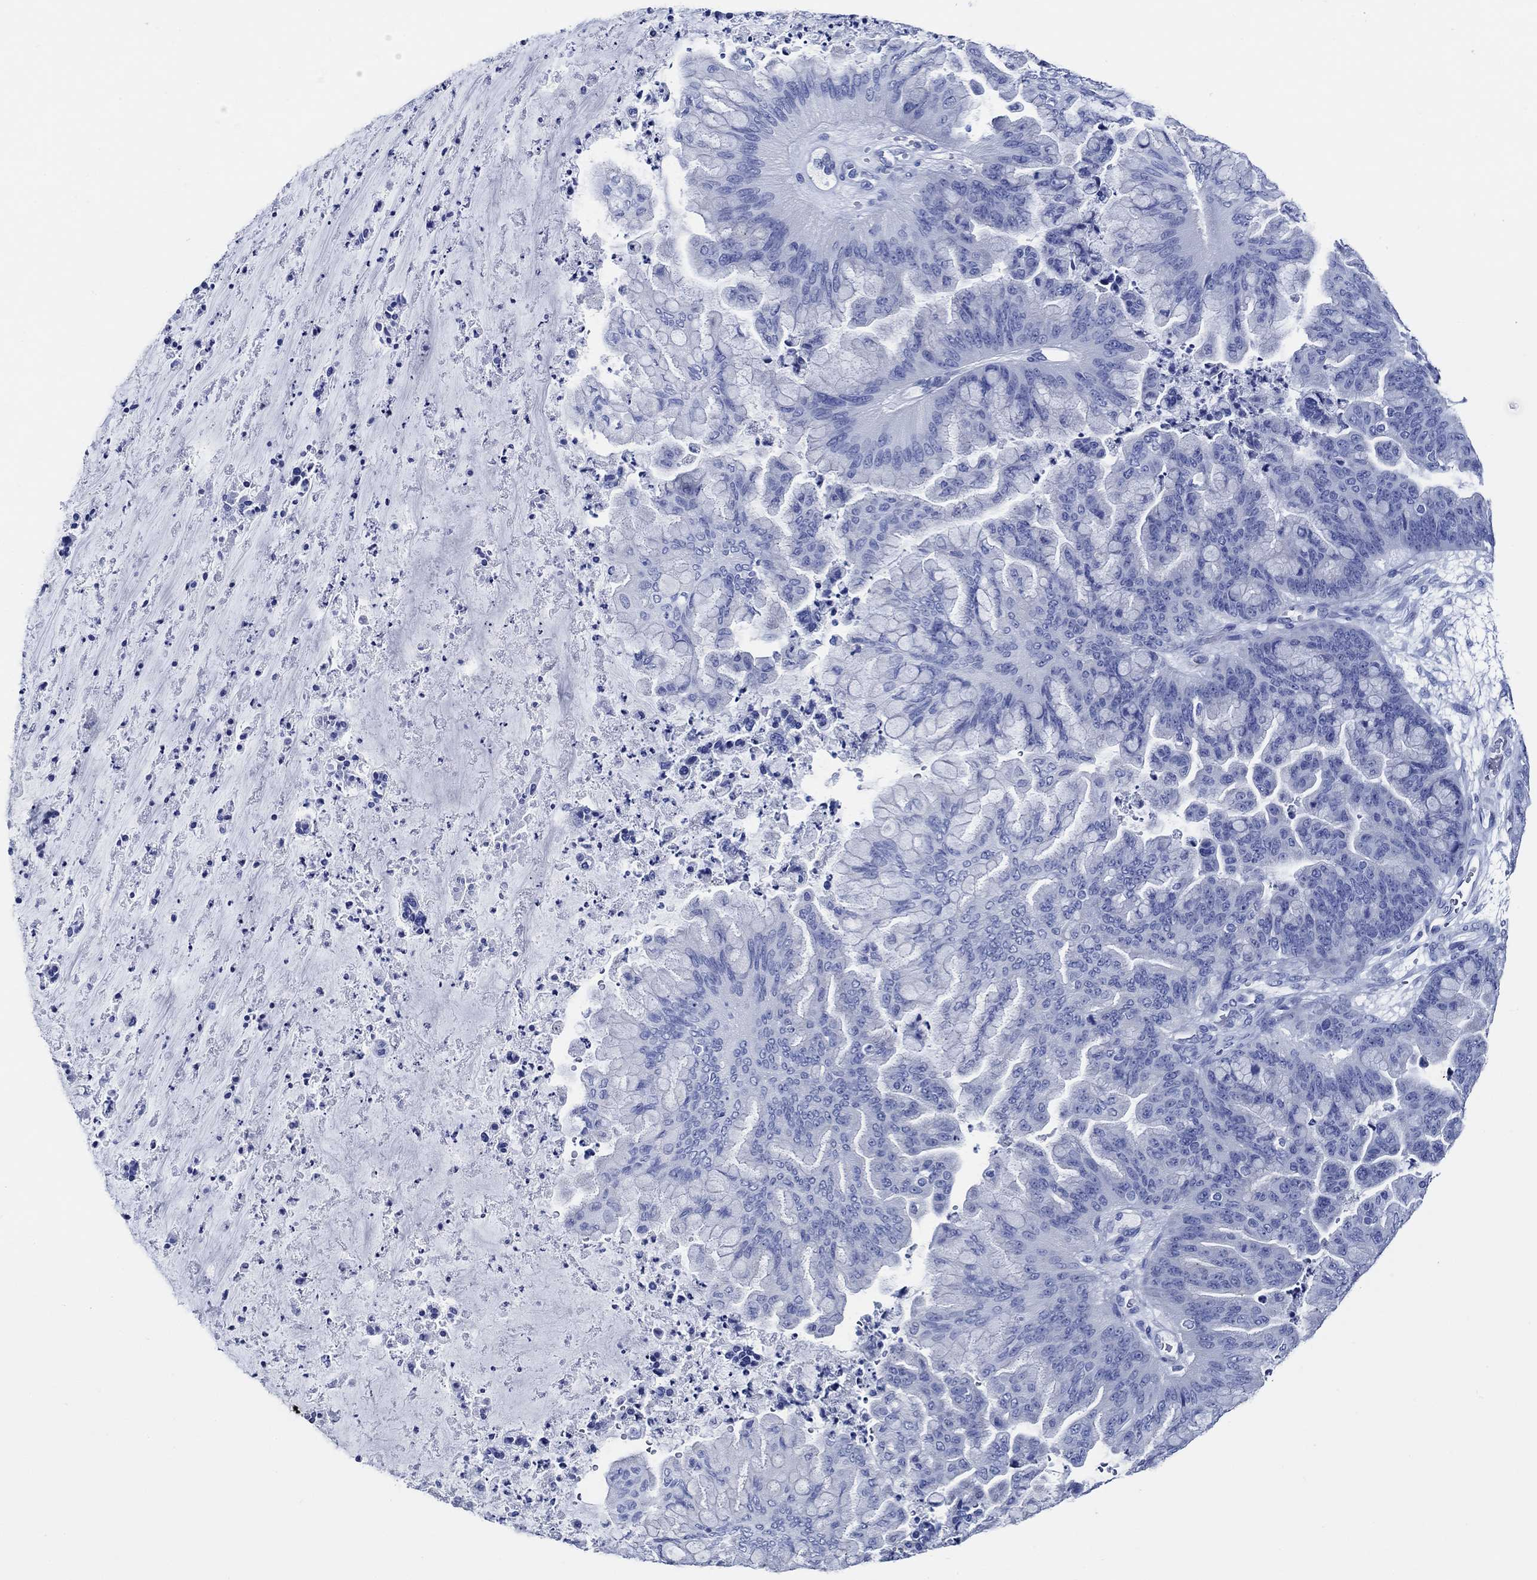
{"staining": {"intensity": "negative", "quantity": "none", "location": "none"}, "tissue": "ovarian cancer", "cell_type": "Tumor cells", "image_type": "cancer", "snomed": [{"axis": "morphology", "description": "Cystadenocarcinoma, mucinous, NOS"}, {"axis": "topography", "description": "Ovary"}], "caption": "This is an immunohistochemistry histopathology image of human ovarian mucinous cystadenocarcinoma. There is no staining in tumor cells.", "gene": "WDR62", "patient": {"sex": "female", "age": 67}}